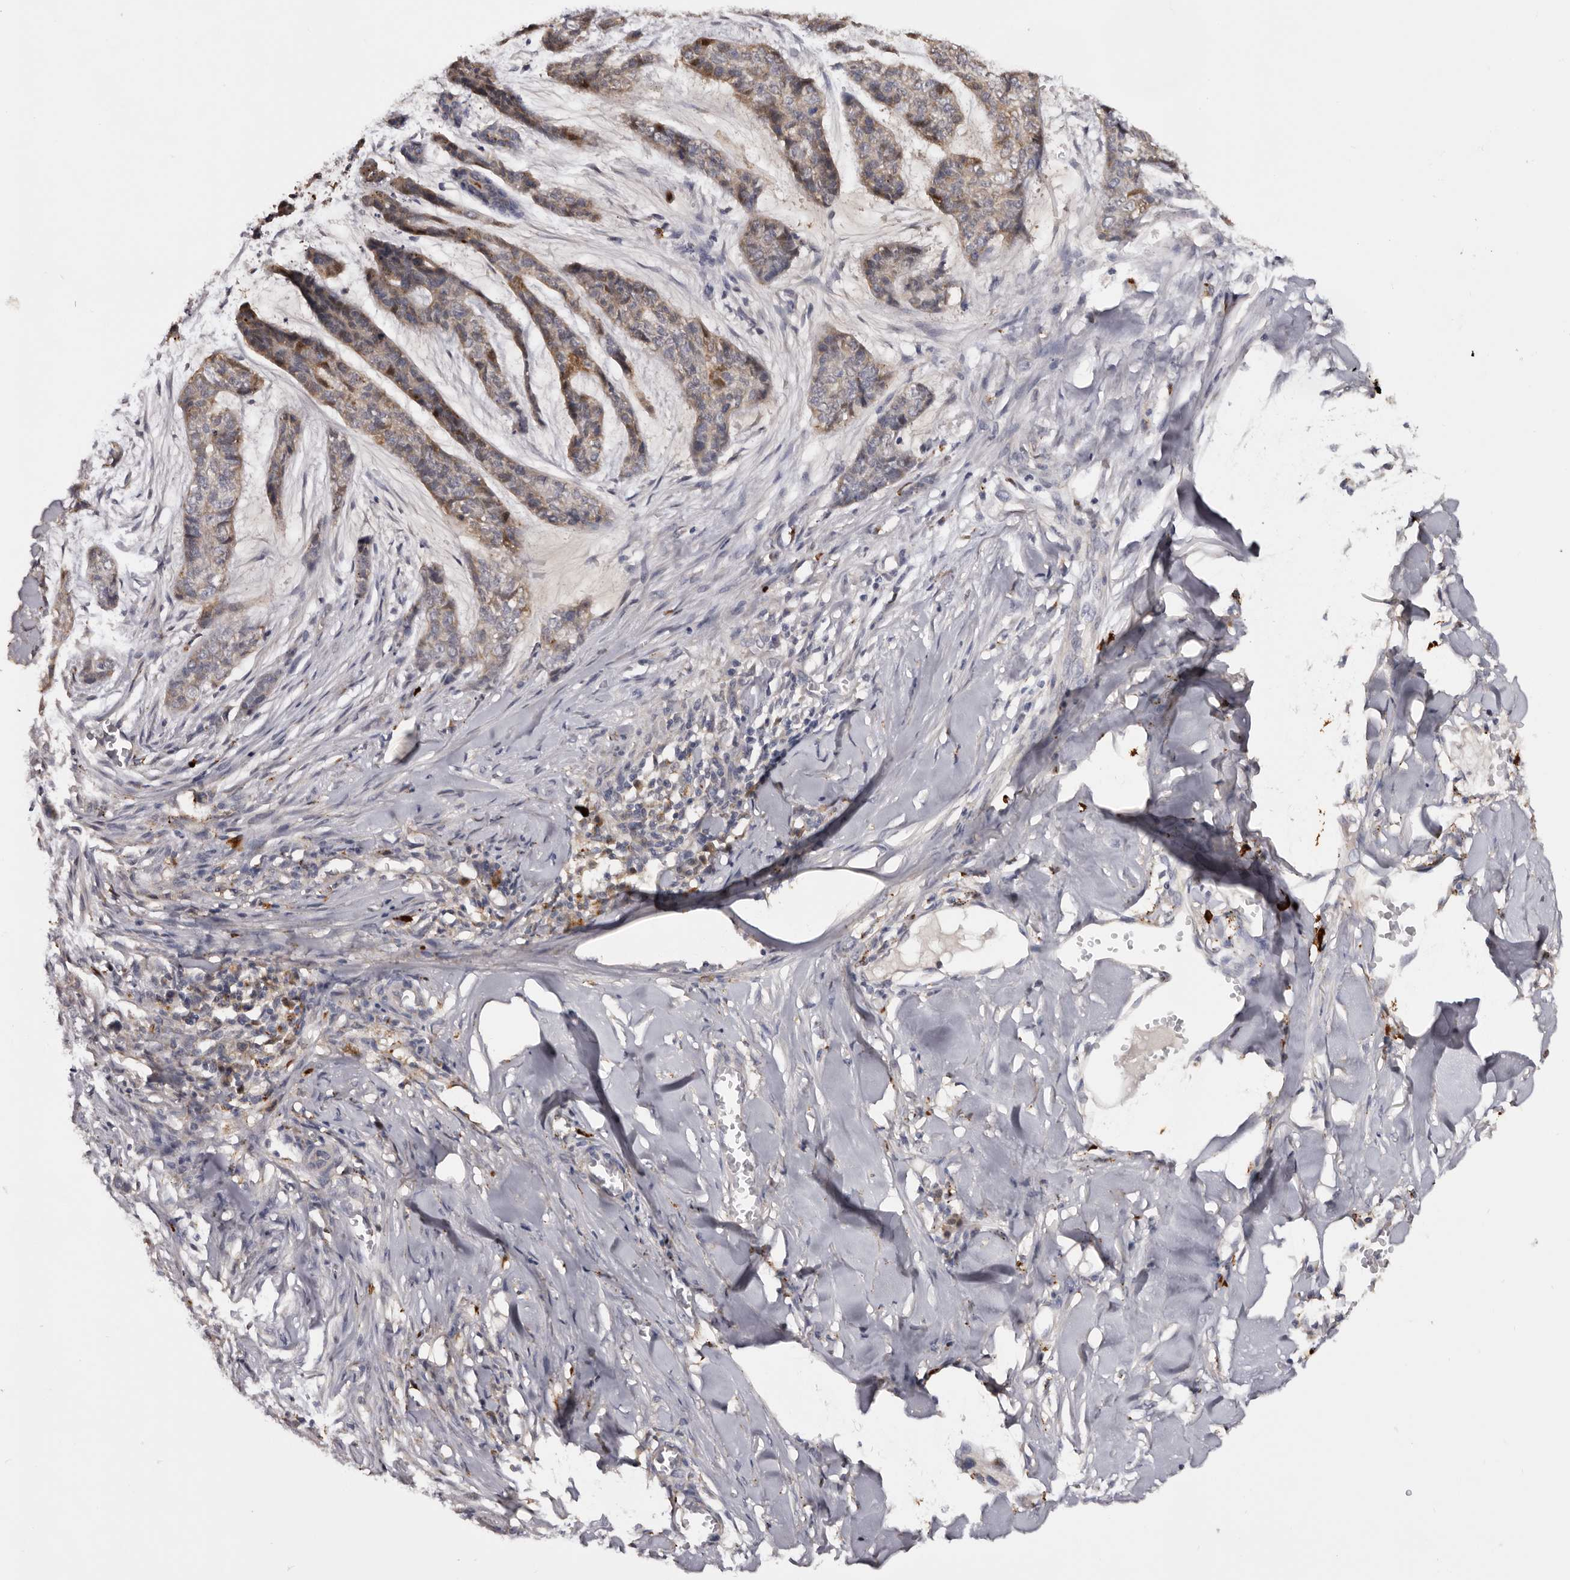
{"staining": {"intensity": "weak", "quantity": ">75%", "location": "cytoplasmic/membranous"}, "tissue": "skin cancer", "cell_type": "Tumor cells", "image_type": "cancer", "snomed": [{"axis": "morphology", "description": "Basal cell carcinoma"}, {"axis": "topography", "description": "Skin"}], "caption": "Basal cell carcinoma (skin) stained with a protein marker demonstrates weak staining in tumor cells.", "gene": "DAP", "patient": {"sex": "female", "age": 64}}